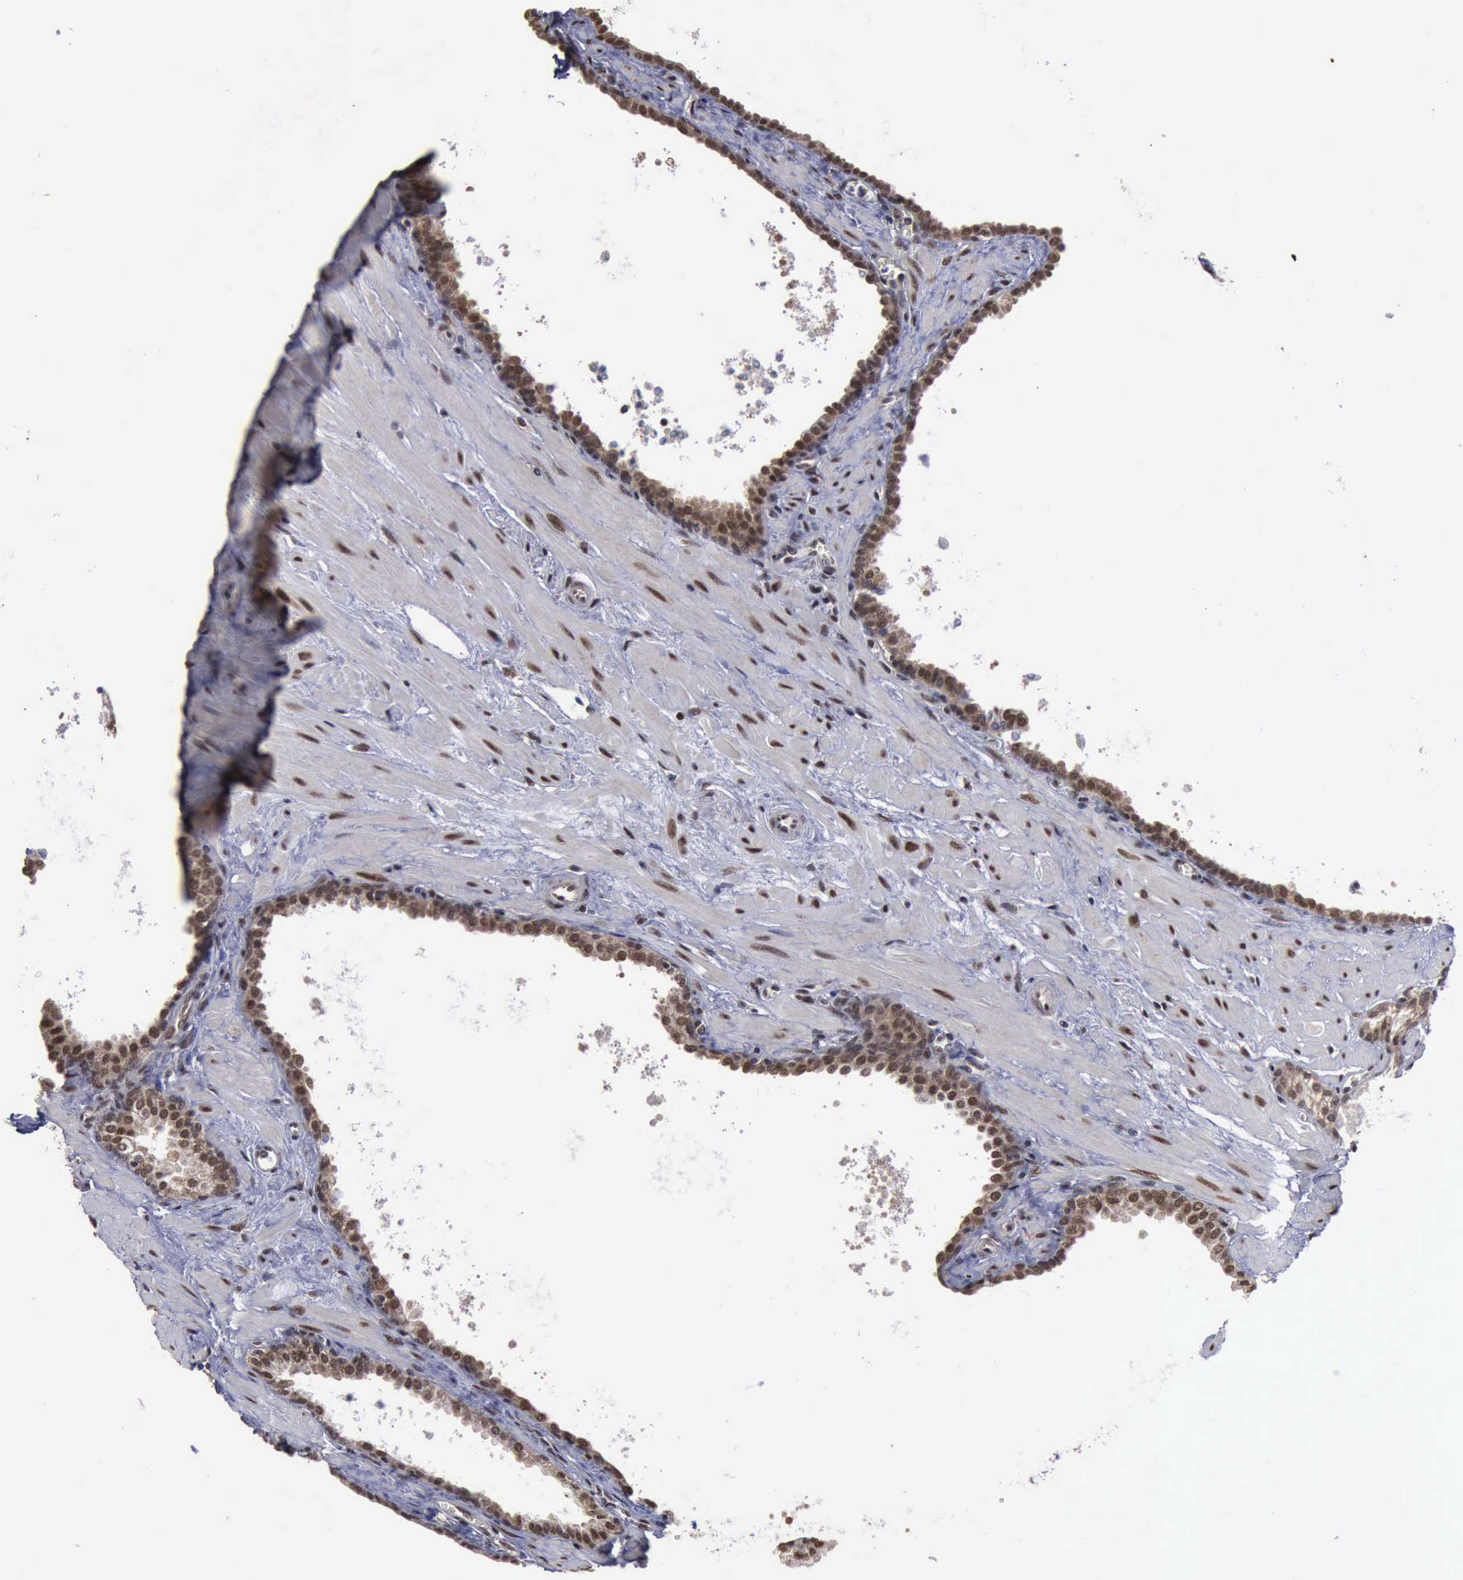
{"staining": {"intensity": "moderate", "quantity": ">75%", "location": "cytoplasmic/membranous,nuclear"}, "tissue": "prostate", "cell_type": "Glandular cells", "image_type": "normal", "snomed": [{"axis": "morphology", "description": "Normal tissue, NOS"}, {"axis": "topography", "description": "Prostate"}], "caption": "This micrograph exhibits unremarkable prostate stained with IHC to label a protein in brown. The cytoplasmic/membranous,nuclear of glandular cells show moderate positivity for the protein. Nuclei are counter-stained blue.", "gene": "RTCB", "patient": {"sex": "male", "age": 60}}